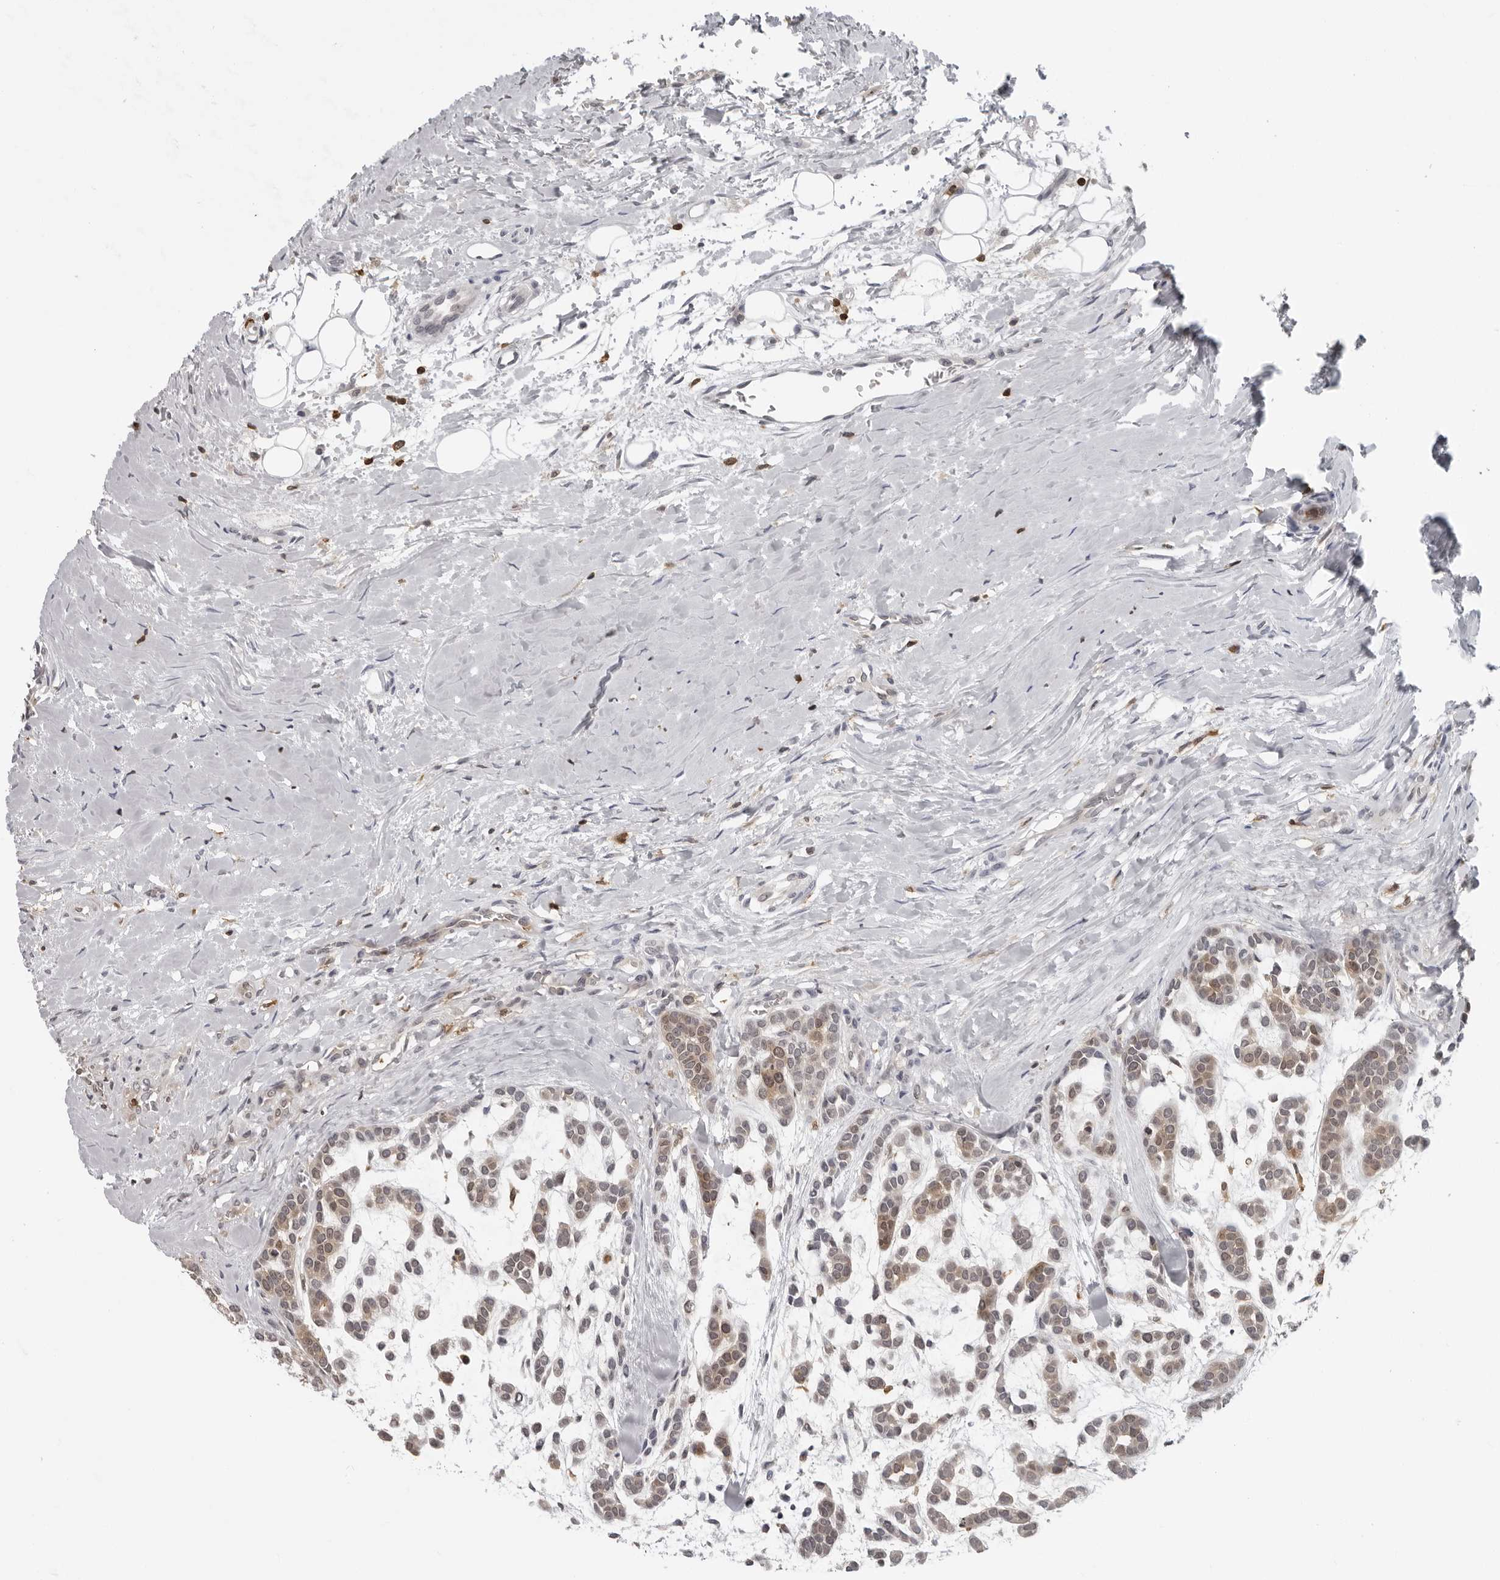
{"staining": {"intensity": "weak", "quantity": "25%-75%", "location": "cytoplasmic/membranous,nuclear"}, "tissue": "head and neck cancer", "cell_type": "Tumor cells", "image_type": "cancer", "snomed": [{"axis": "morphology", "description": "Adenocarcinoma, NOS"}, {"axis": "morphology", "description": "Adenoma, NOS"}, {"axis": "topography", "description": "Head-Neck"}], "caption": "Head and neck cancer (adenocarcinoma) stained with a protein marker shows weak staining in tumor cells.", "gene": "HSPH1", "patient": {"sex": "female", "age": 55}}